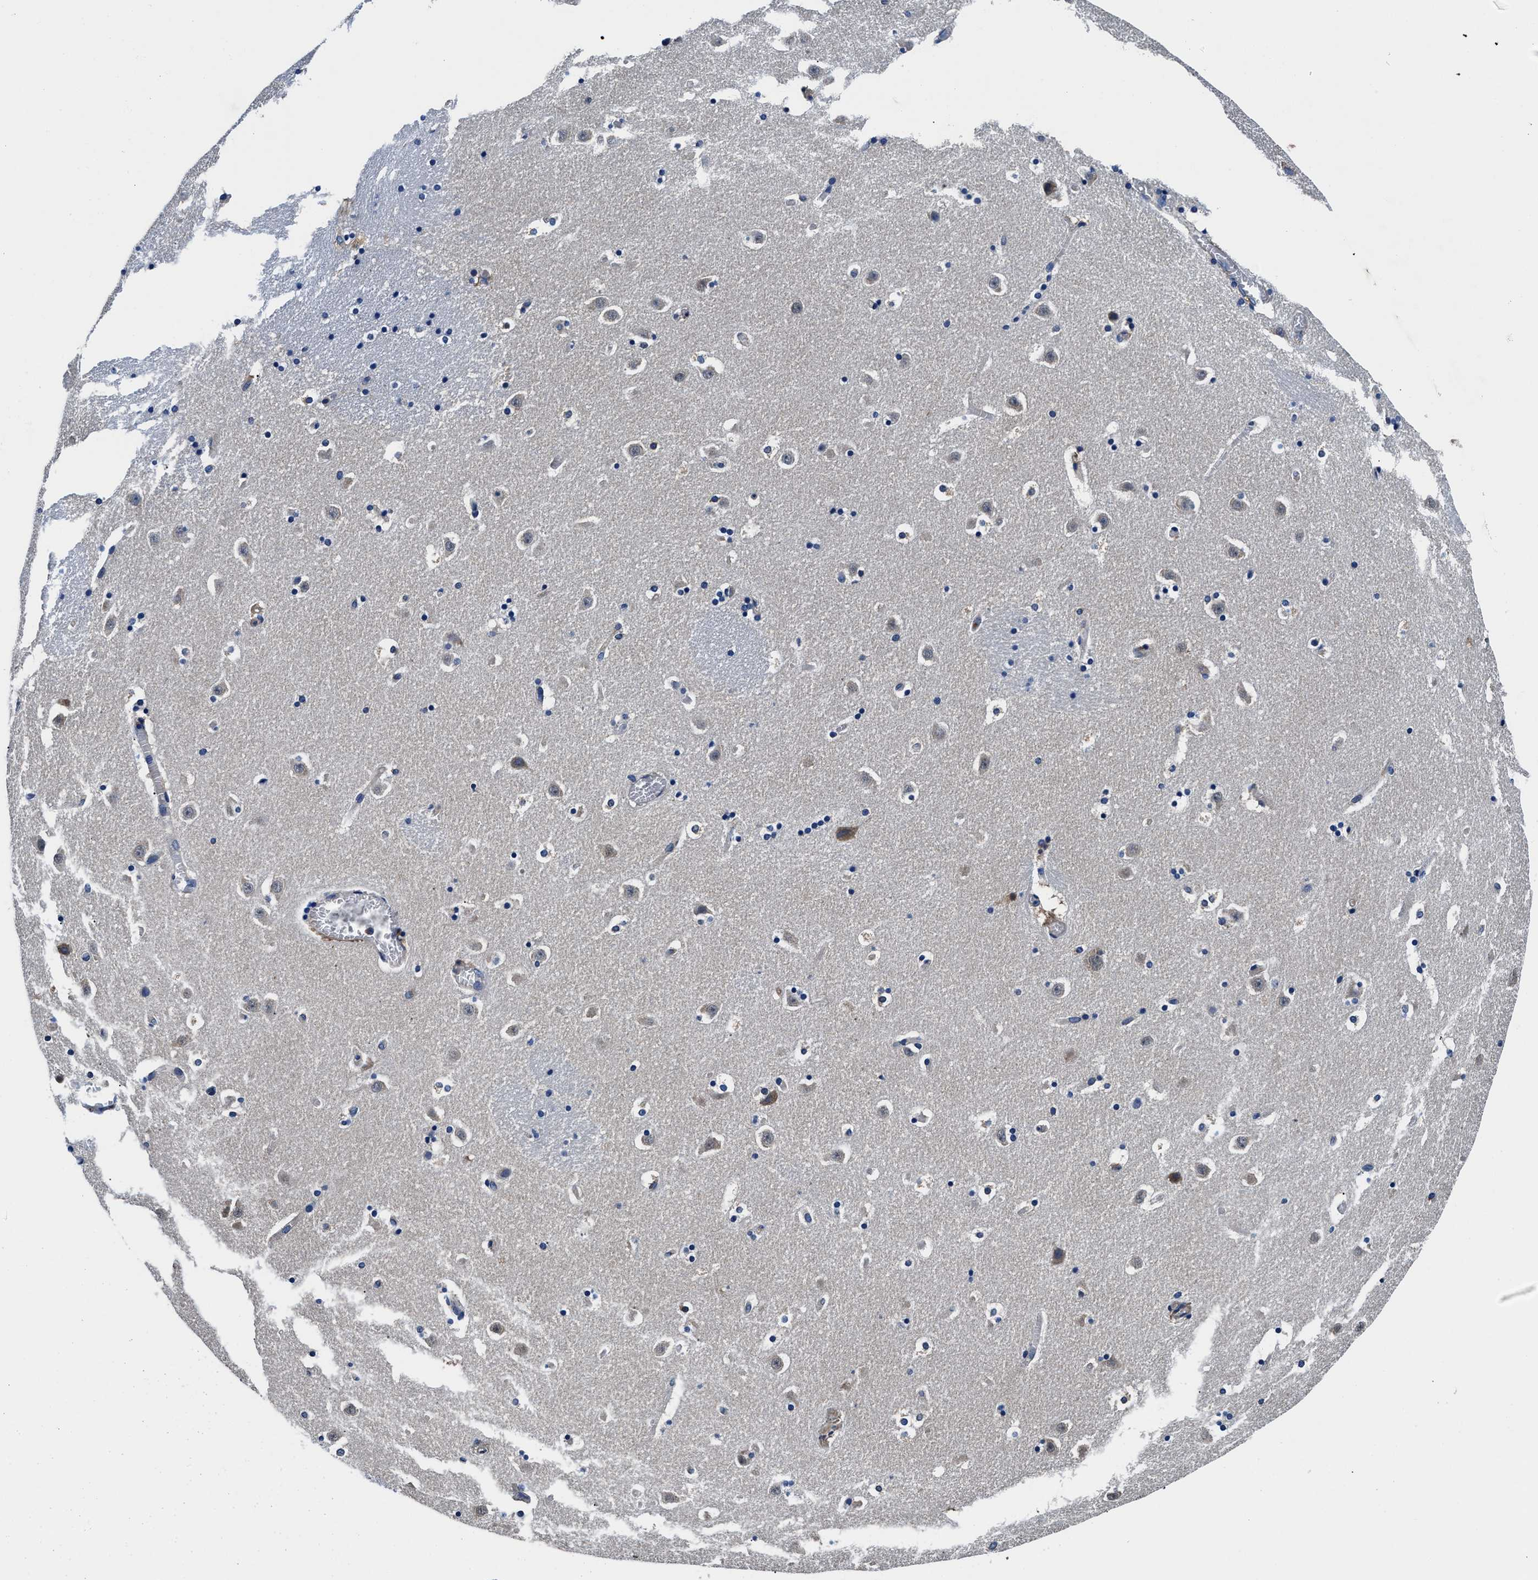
{"staining": {"intensity": "moderate", "quantity": "<25%", "location": "cytoplasmic/membranous"}, "tissue": "caudate", "cell_type": "Glial cells", "image_type": "normal", "snomed": [{"axis": "morphology", "description": "Normal tissue, NOS"}, {"axis": "topography", "description": "Lateral ventricle wall"}], "caption": "A micrograph showing moderate cytoplasmic/membranous positivity in approximately <25% of glial cells in unremarkable caudate, as visualized by brown immunohistochemical staining.", "gene": "NEU1", "patient": {"sex": "male", "age": 45}}